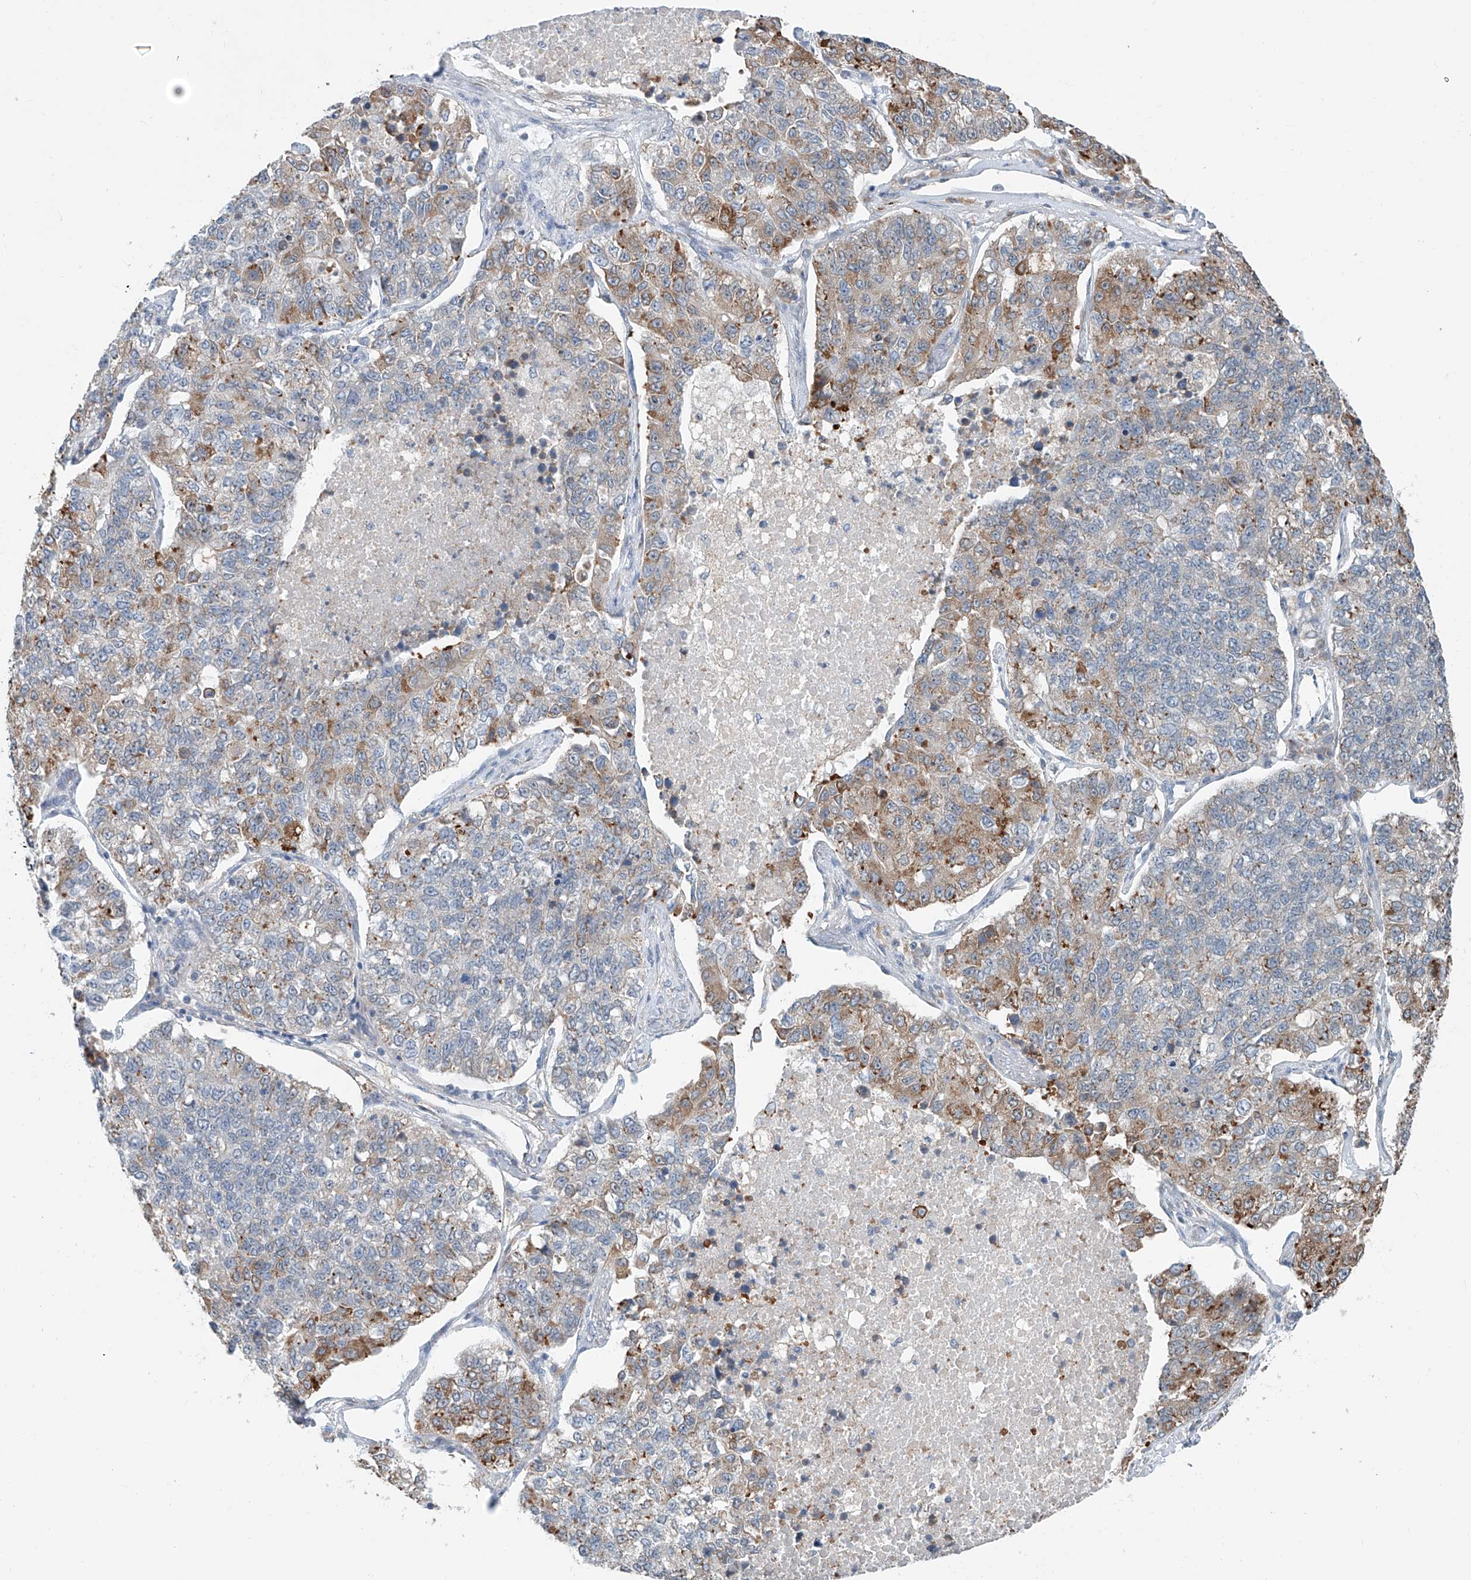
{"staining": {"intensity": "moderate", "quantity": "<25%", "location": "cytoplasmic/membranous"}, "tissue": "lung cancer", "cell_type": "Tumor cells", "image_type": "cancer", "snomed": [{"axis": "morphology", "description": "Adenocarcinoma, NOS"}, {"axis": "topography", "description": "Lung"}], "caption": "Immunohistochemistry (IHC) of human adenocarcinoma (lung) exhibits low levels of moderate cytoplasmic/membranous positivity in about <25% of tumor cells.", "gene": "KCNK10", "patient": {"sex": "male", "age": 49}}